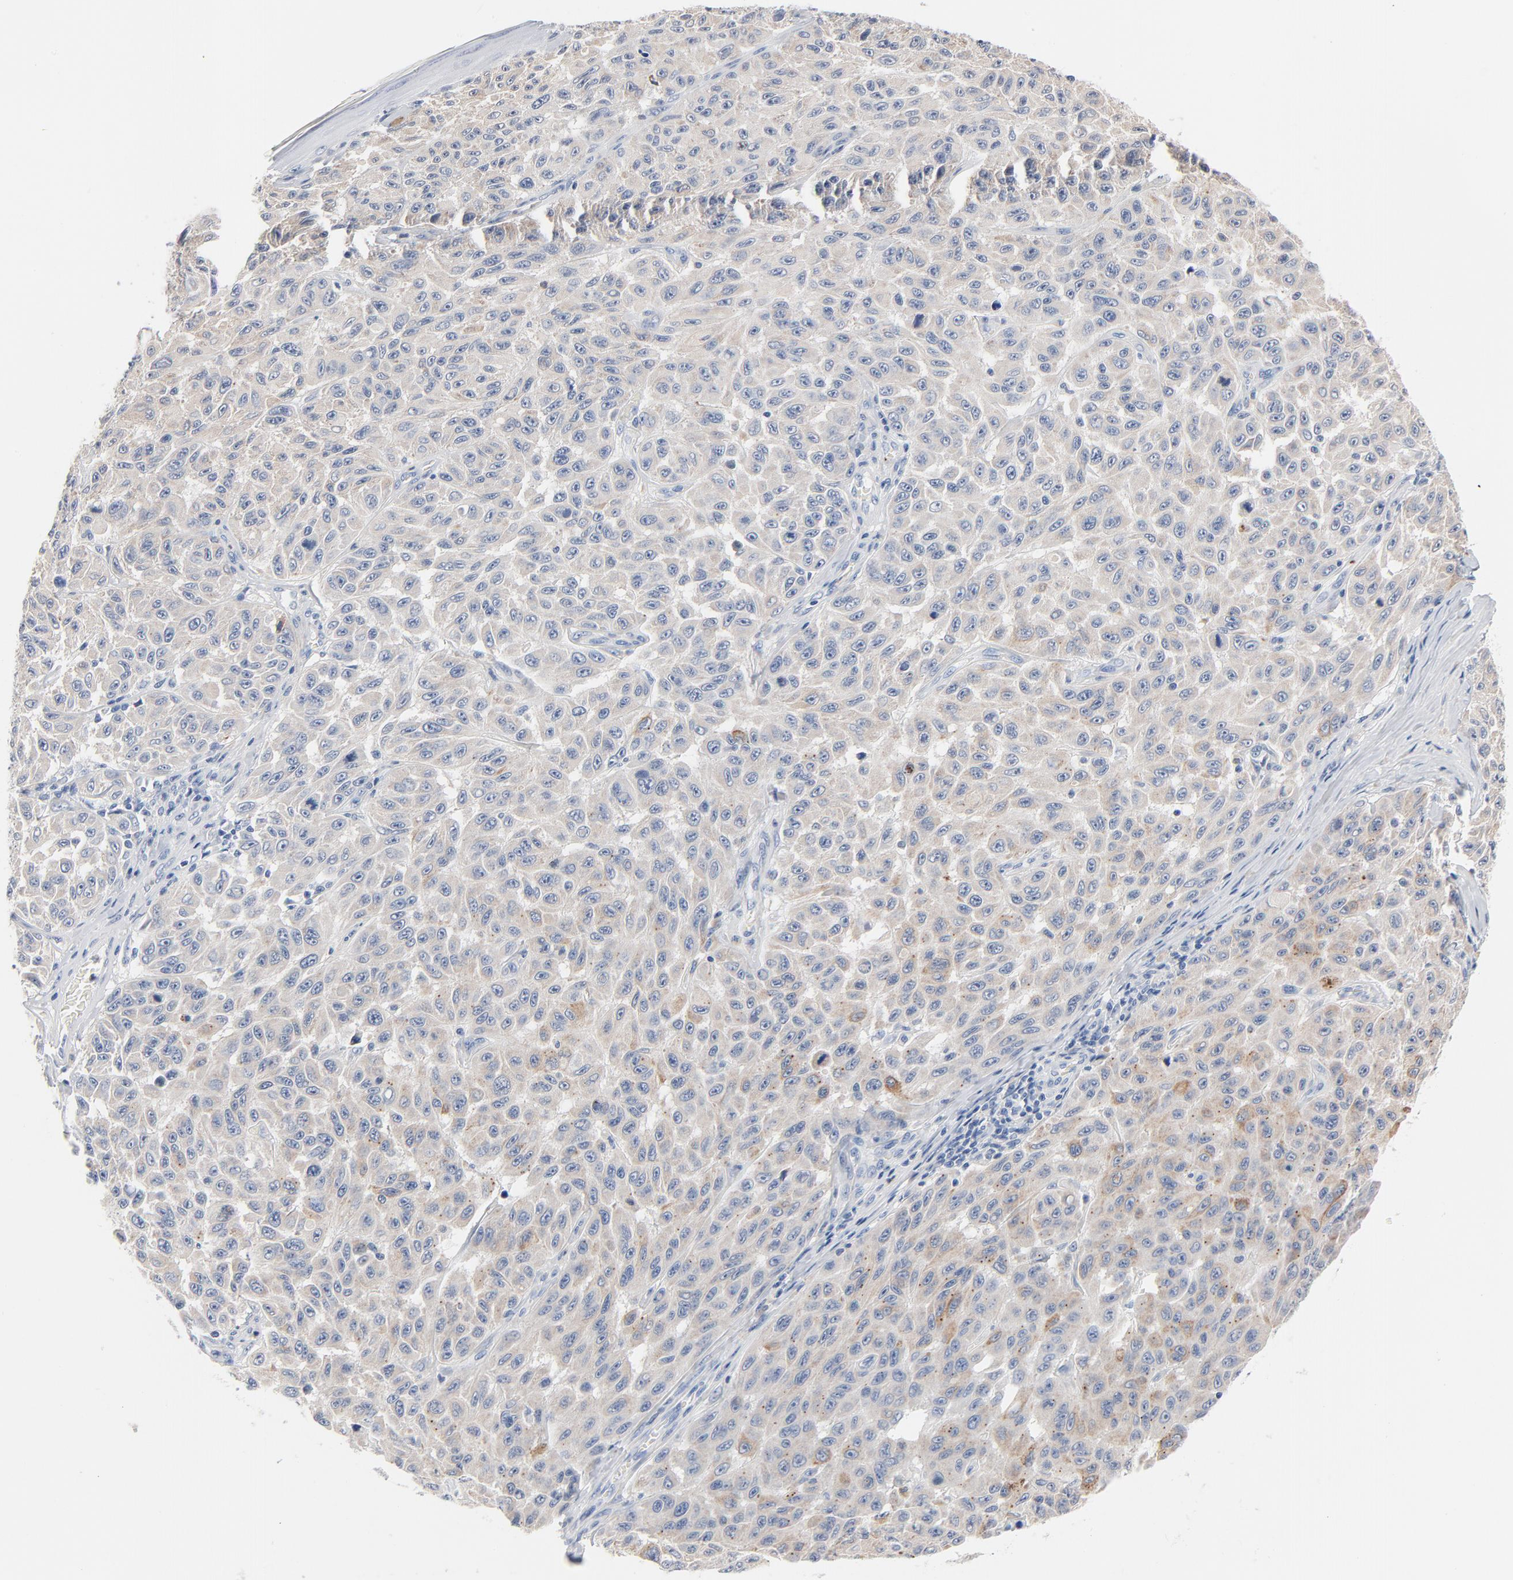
{"staining": {"intensity": "negative", "quantity": "none", "location": "none"}, "tissue": "melanoma", "cell_type": "Tumor cells", "image_type": "cancer", "snomed": [{"axis": "morphology", "description": "Malignant melanoma, NOS"}, {"axis": "topography", "description": "Skin"}], "caption": "A photomicrograph of malignant melanoma stained for a protein reveals no brown staining in tumor cells.", "gene": "IFT43", "patient": {"sex": "male", "age": 30}}